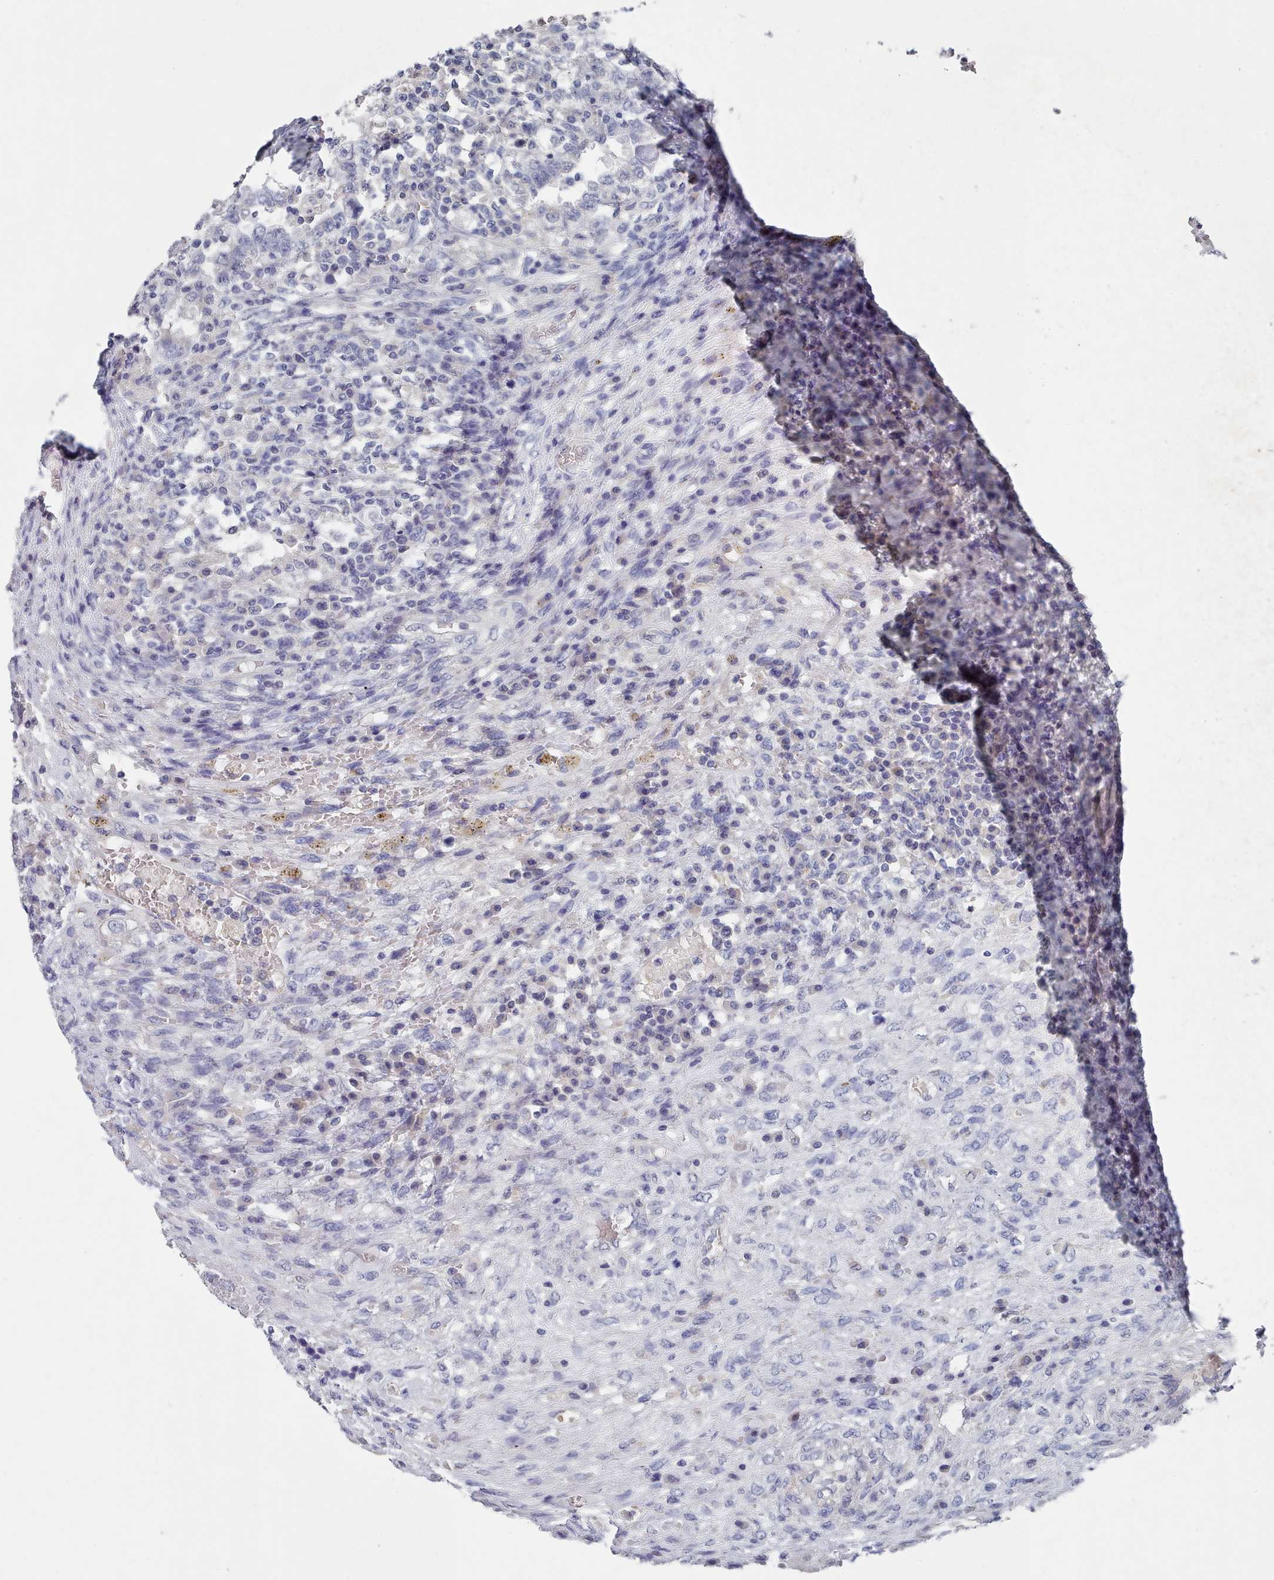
{"staining": {"intensity": "negative", "quantity": "none", "location": "none"}, "tissue": "testis cancer", "cell_type": "Tumor cells", "image_type": "cancer", "snomed": [{"axis": "morphology", "description": "Carcinoma, Embryonal, NOS"}, {"axis": "topography", "description": "Testis"}], "caption": "High magnification brightfield microscopy of testis cancer stained with DAB (3,3'-diaminobenzidine) (brown) and counterstained with hematoxylin (blue): tumor cells show no significant positivity. Brightfield microscopy of IHC stained with DAB (3,3'-diaminobenzidine) (brown) and hematoxylin (blue), captured at high magnification.", "gene": "ACAD11", "patient": {"sex": "male", "age": 26}}